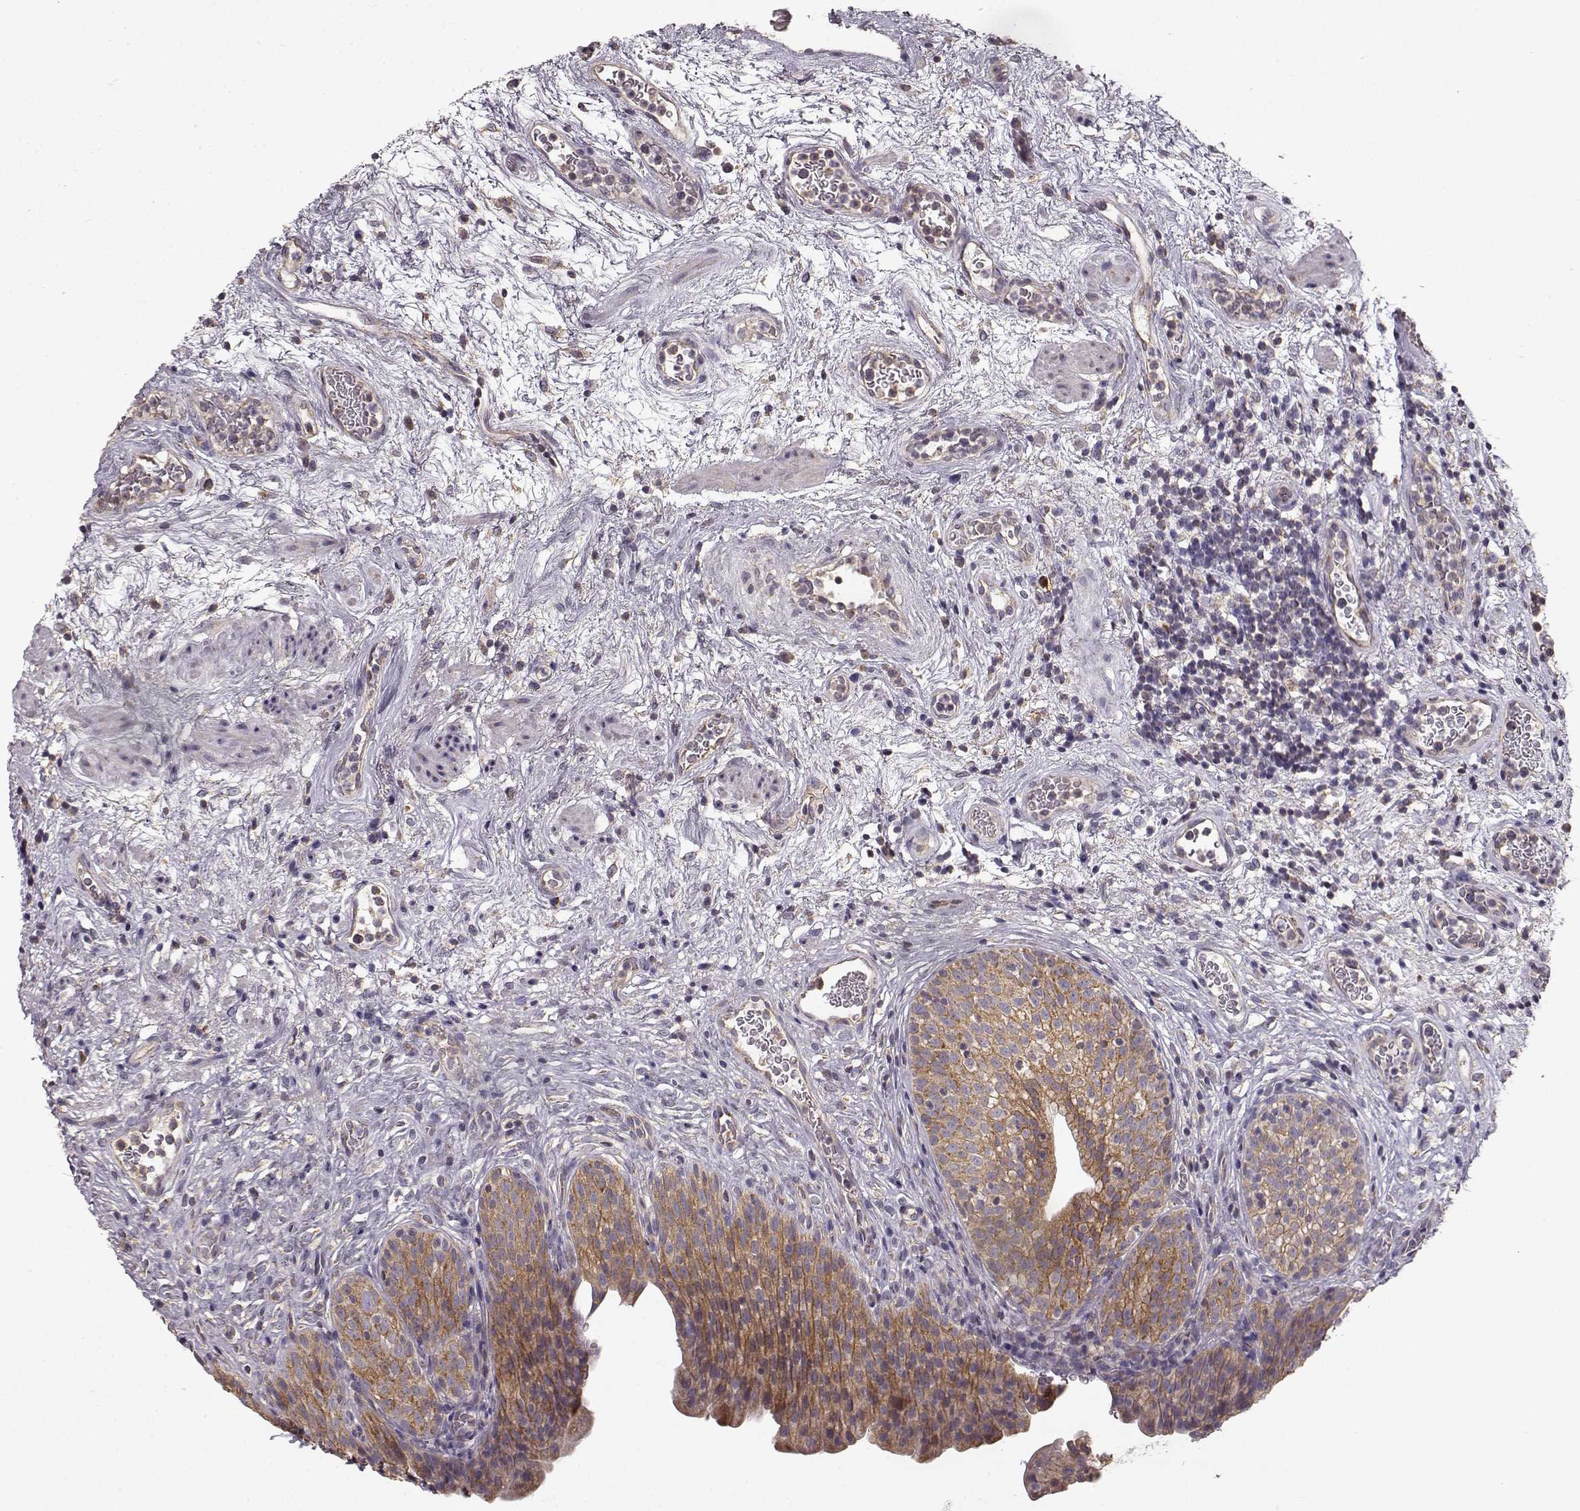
{"staining": {"intensity": "moderate", "quantity": ">75%", "location": "cytoplasmic/membranous"}, "tissue": "urinary bladder", "cell_type": "Urothelial cells", "image_type": "normal", "snomed": [{"axis": "morphology", "description": "Normal tissue, NOS"}, {"axis": "topography", "description": "Urinary bladder"}], "caption": "Immunohistochemistry (DAB (3,3'-diaminobenzidine)) staining of normal human urinary bladder displays moderate cytoplasmic/membranous protein expression in approximately >75% of urothelial cells.", "gene": "ERBB3", "patient": {"sex": "male", "age": 76}}